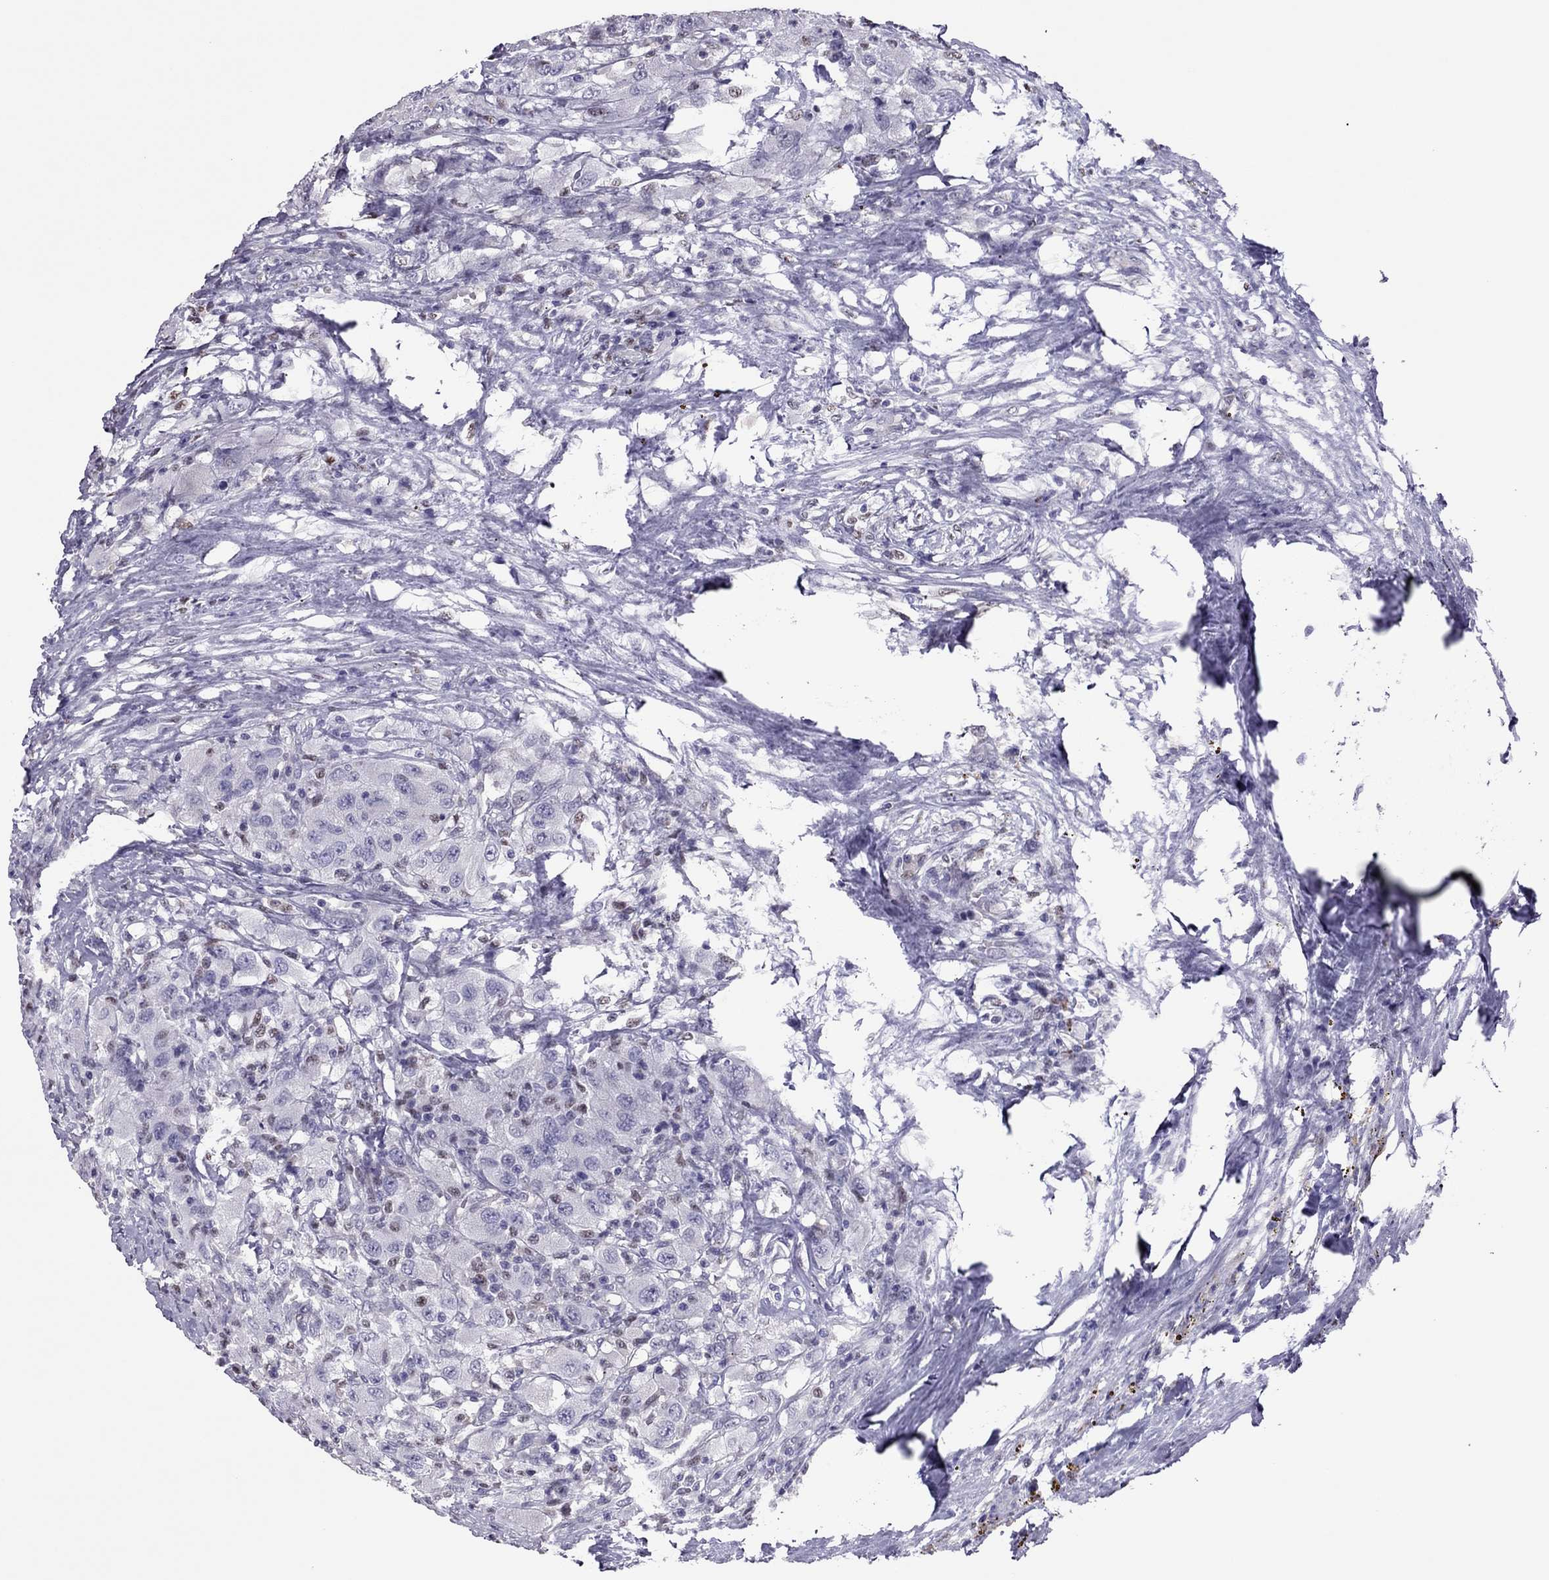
{"staining": {"intensity": "negative", "quantity": "none", "location": "none"}, "tissue": "renal cancer", "cell_type": "Tumor cells", "image_type": "cancer", "snomed": [{"axis": "morphology", "description": "Adenocarcinoma, NOS"}, {"axis": "topography", "description": "Kidney"}], "caption": "The histopathology image demonstrates no staining of tumor cells in renal cancer (adenocarcinoma).", "gene": "SPINT3", "patient": {"sex": "female", "age": 67}}